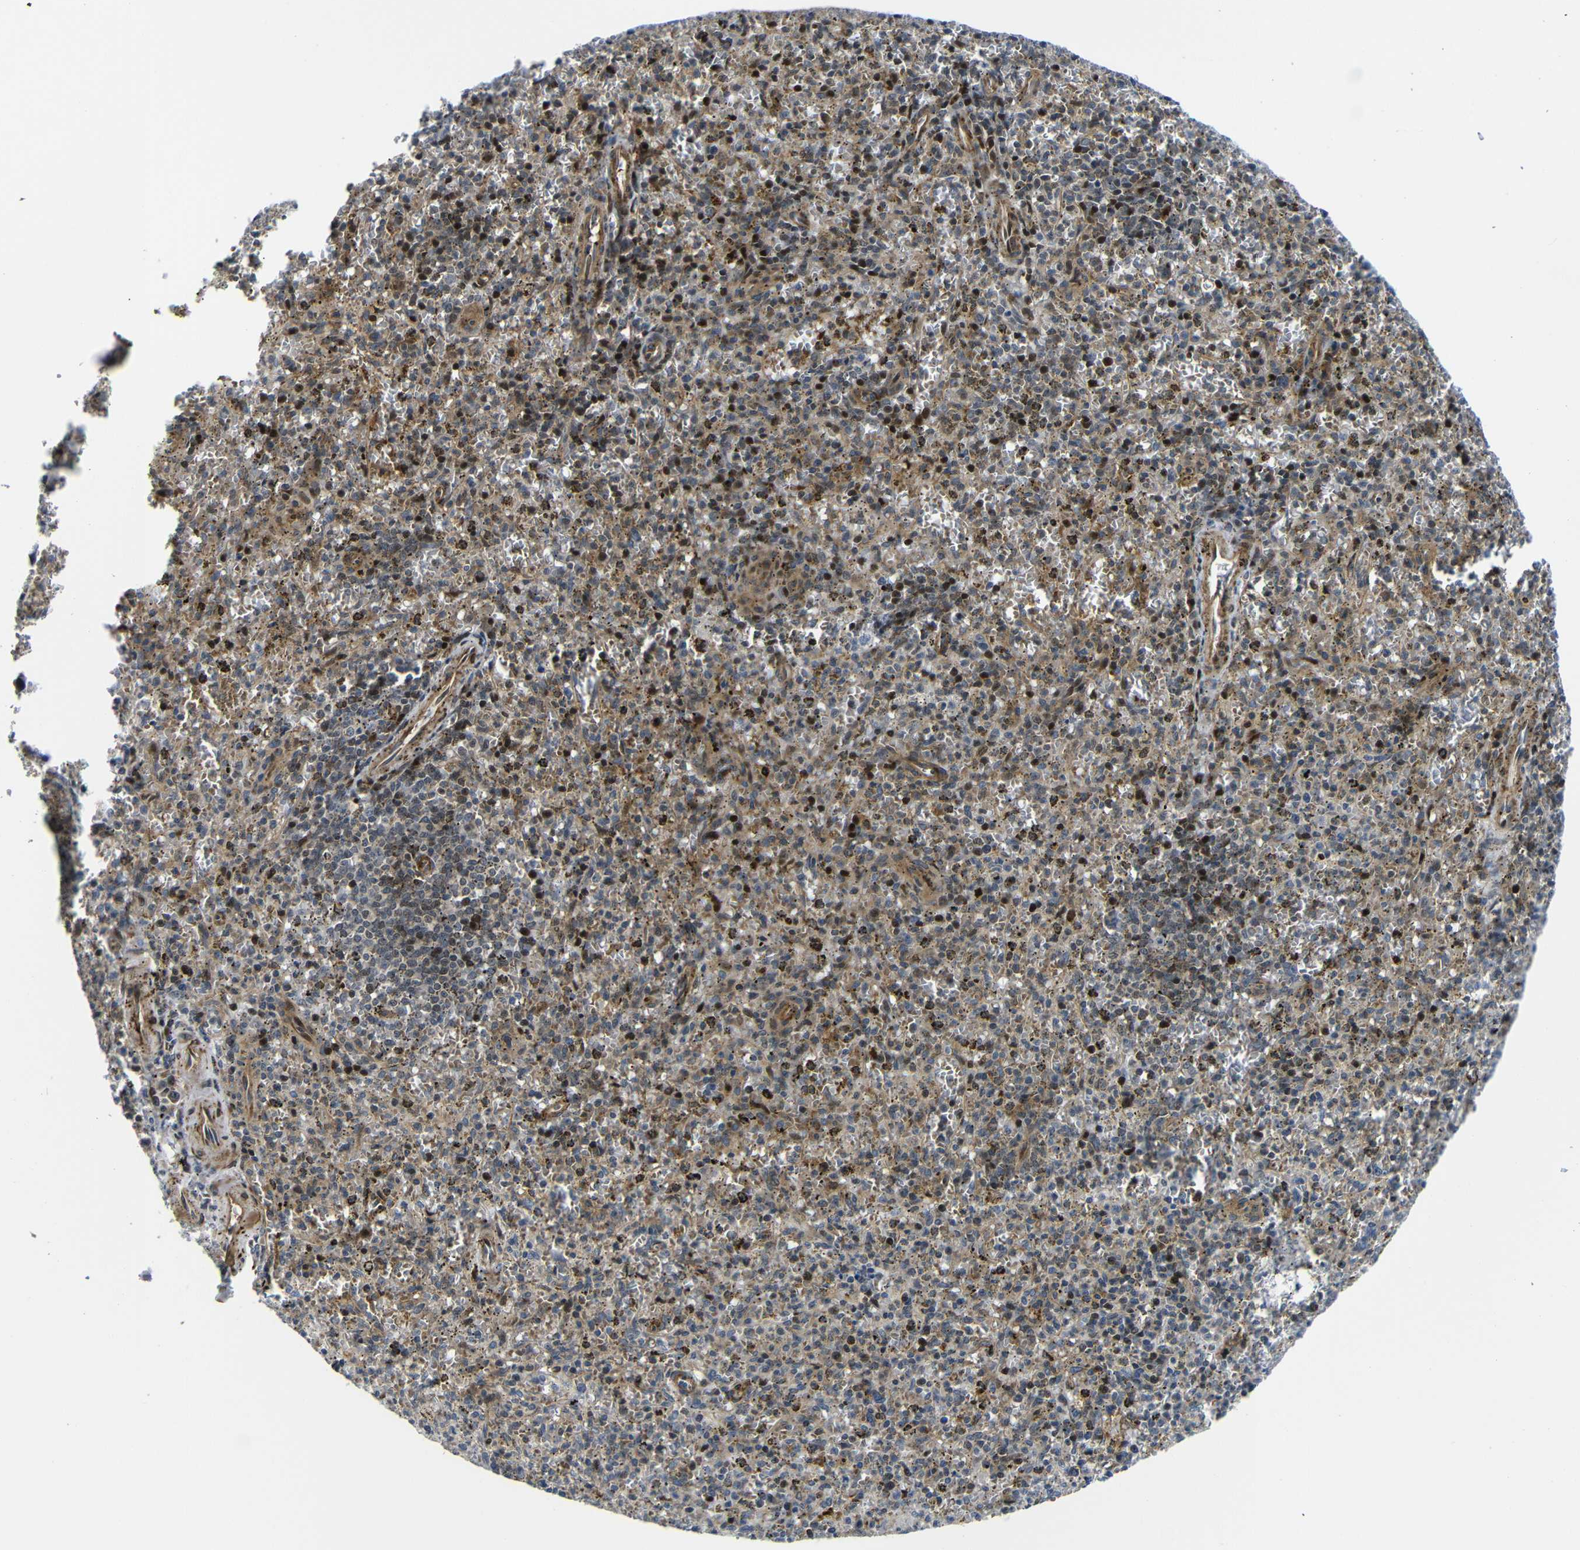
{"staining": {"intensity": "moderate", "quantity": "25%-75%", "location": "cytoplasmic/membranous,nuclear"}, "tissue": "spleen", "cell_type": "Cells in red pulp", "image_type": "normal", "snomed": [{"axis": "morphology", "description": "Normal tissue, NOS"}, {"axis": "topography", "description": "Spleen"}], "caption": "The micrograph demonstrates a brown stain indicating the presence of a protein in the cytoplasmic/membranous,nuclear of cells in red pulp in spleen. The protein is stained brown, and the nuclei are stained in blue (DAB (3,3'-diaminobenzidine) IHC with brightfield microscopy, high magnification).", "gene": "PARP14", "patient": {"sex": "male", "age": 72}}